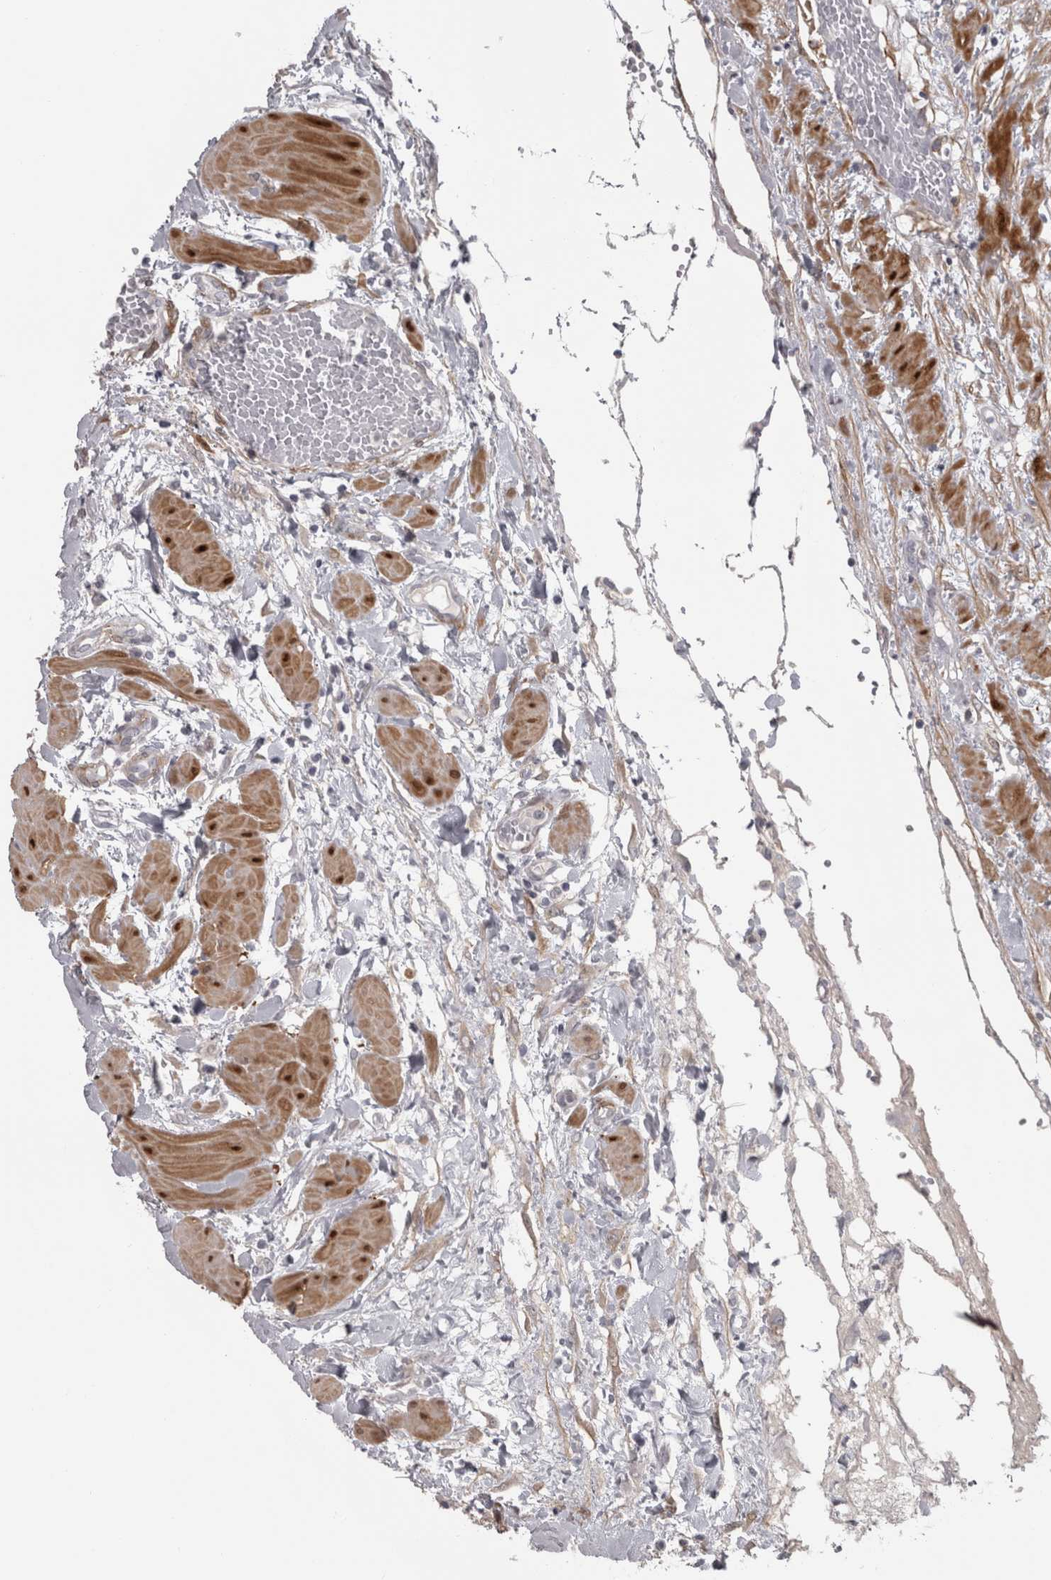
{"staining": {"intensity": "negative", "quantity": "none", "location": "none"}, "tissue": "fallopian tube", "cell_type": "Glandular cells", "image_type": "normal", "snomed": [{"axis": "morphology", "description": "Normal tissue, NOS"}, {"axis": "topography", "description": "Fallopian tube"}, {"axis": "topography", "description": "Placenta"}], "caption": "This photomicrograph is of benign fallopian tube stained with immunohistochemistry (IHC) to label a protein in brown with the nuclei are counter-stained blue. There is no positivity in glandular cells.", "gene": "PPP1R12B", "patient": {"sex": "female", "age": 32}}